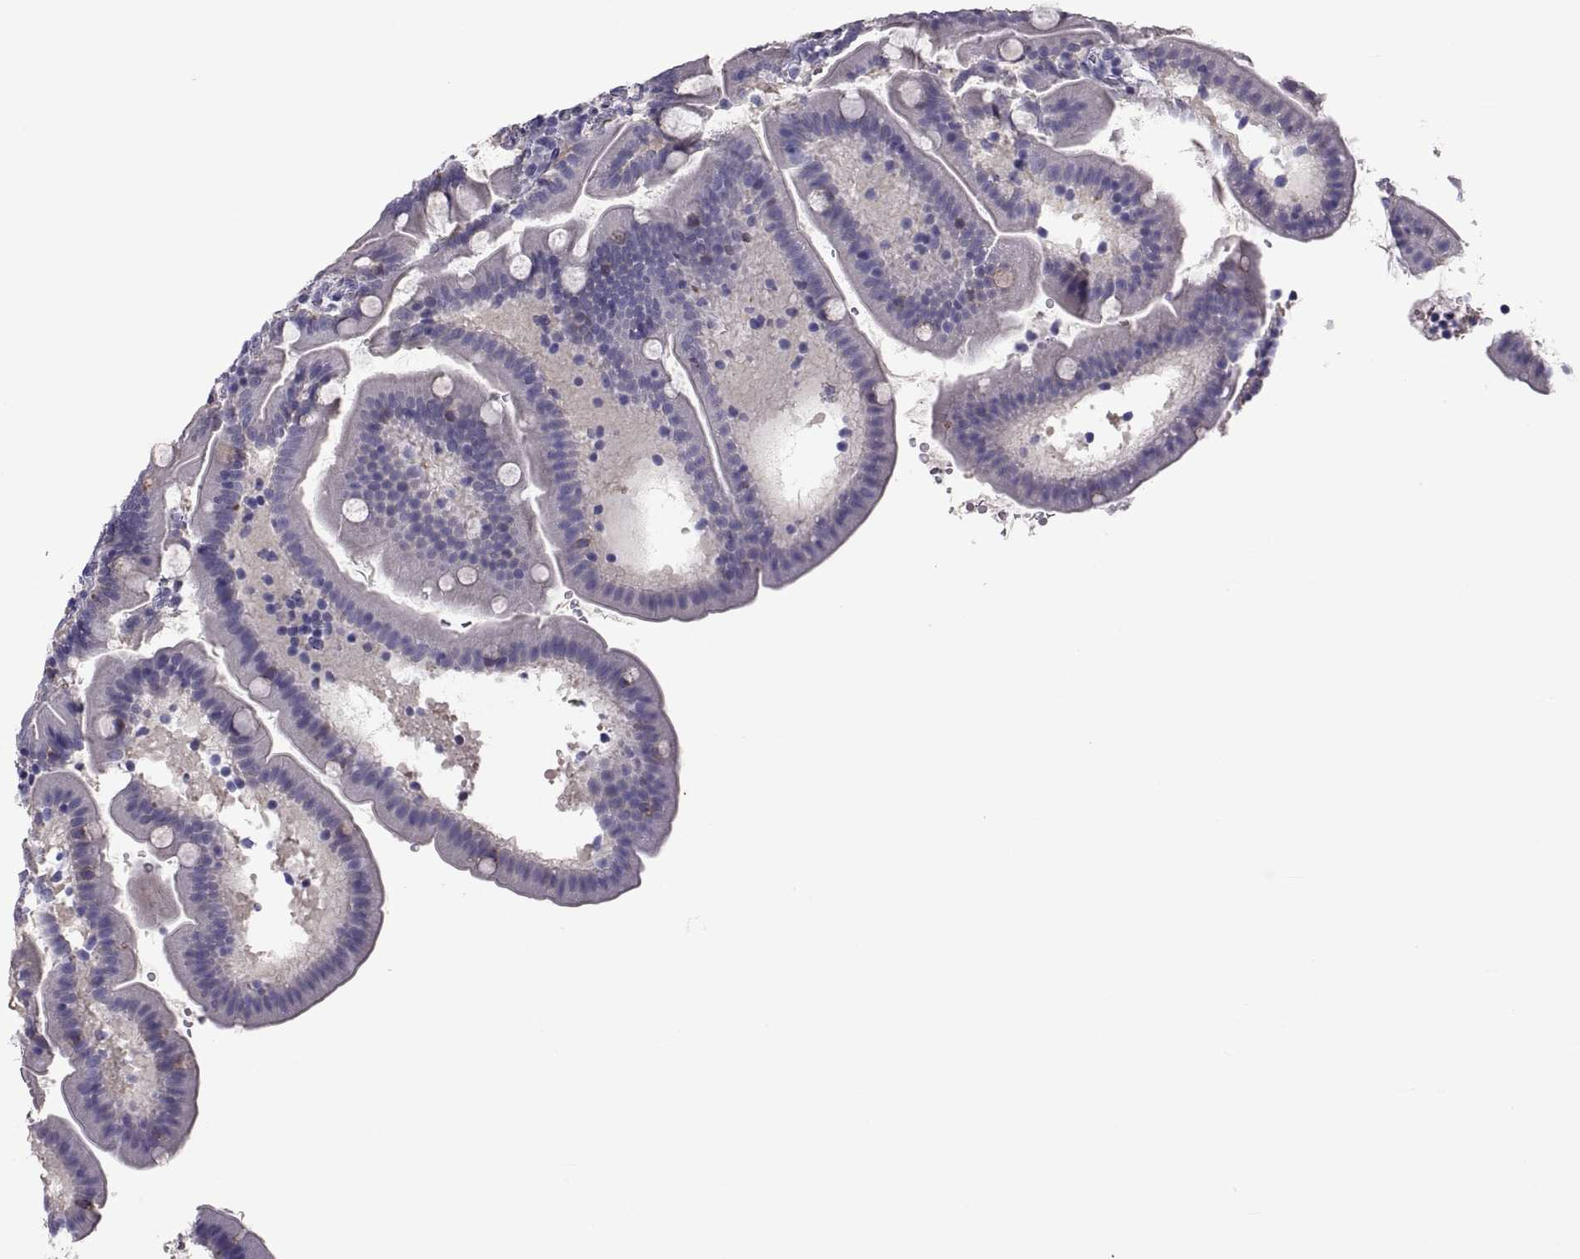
{"staining": {"intensity": "moderate", "quantity": "<25%", "location": "cytoplasmic/membranous"}, "tissue": "duodenum", "cell_type": "Glandular cells", "image_type": "normal", "snomed": [{"axis": "morphology", "description": "Normal tissue, NOS"}, {"axis": "topography", "description": "Duodenum"}], "caption": "This histopathology image shows IHC staining of benign human duodenum, with low moderate cytoplasmic/membranous expression in about <25% of glandular cells.", "gene": "MAGEB1", "patient": {"sex": "female", "age": 67}}